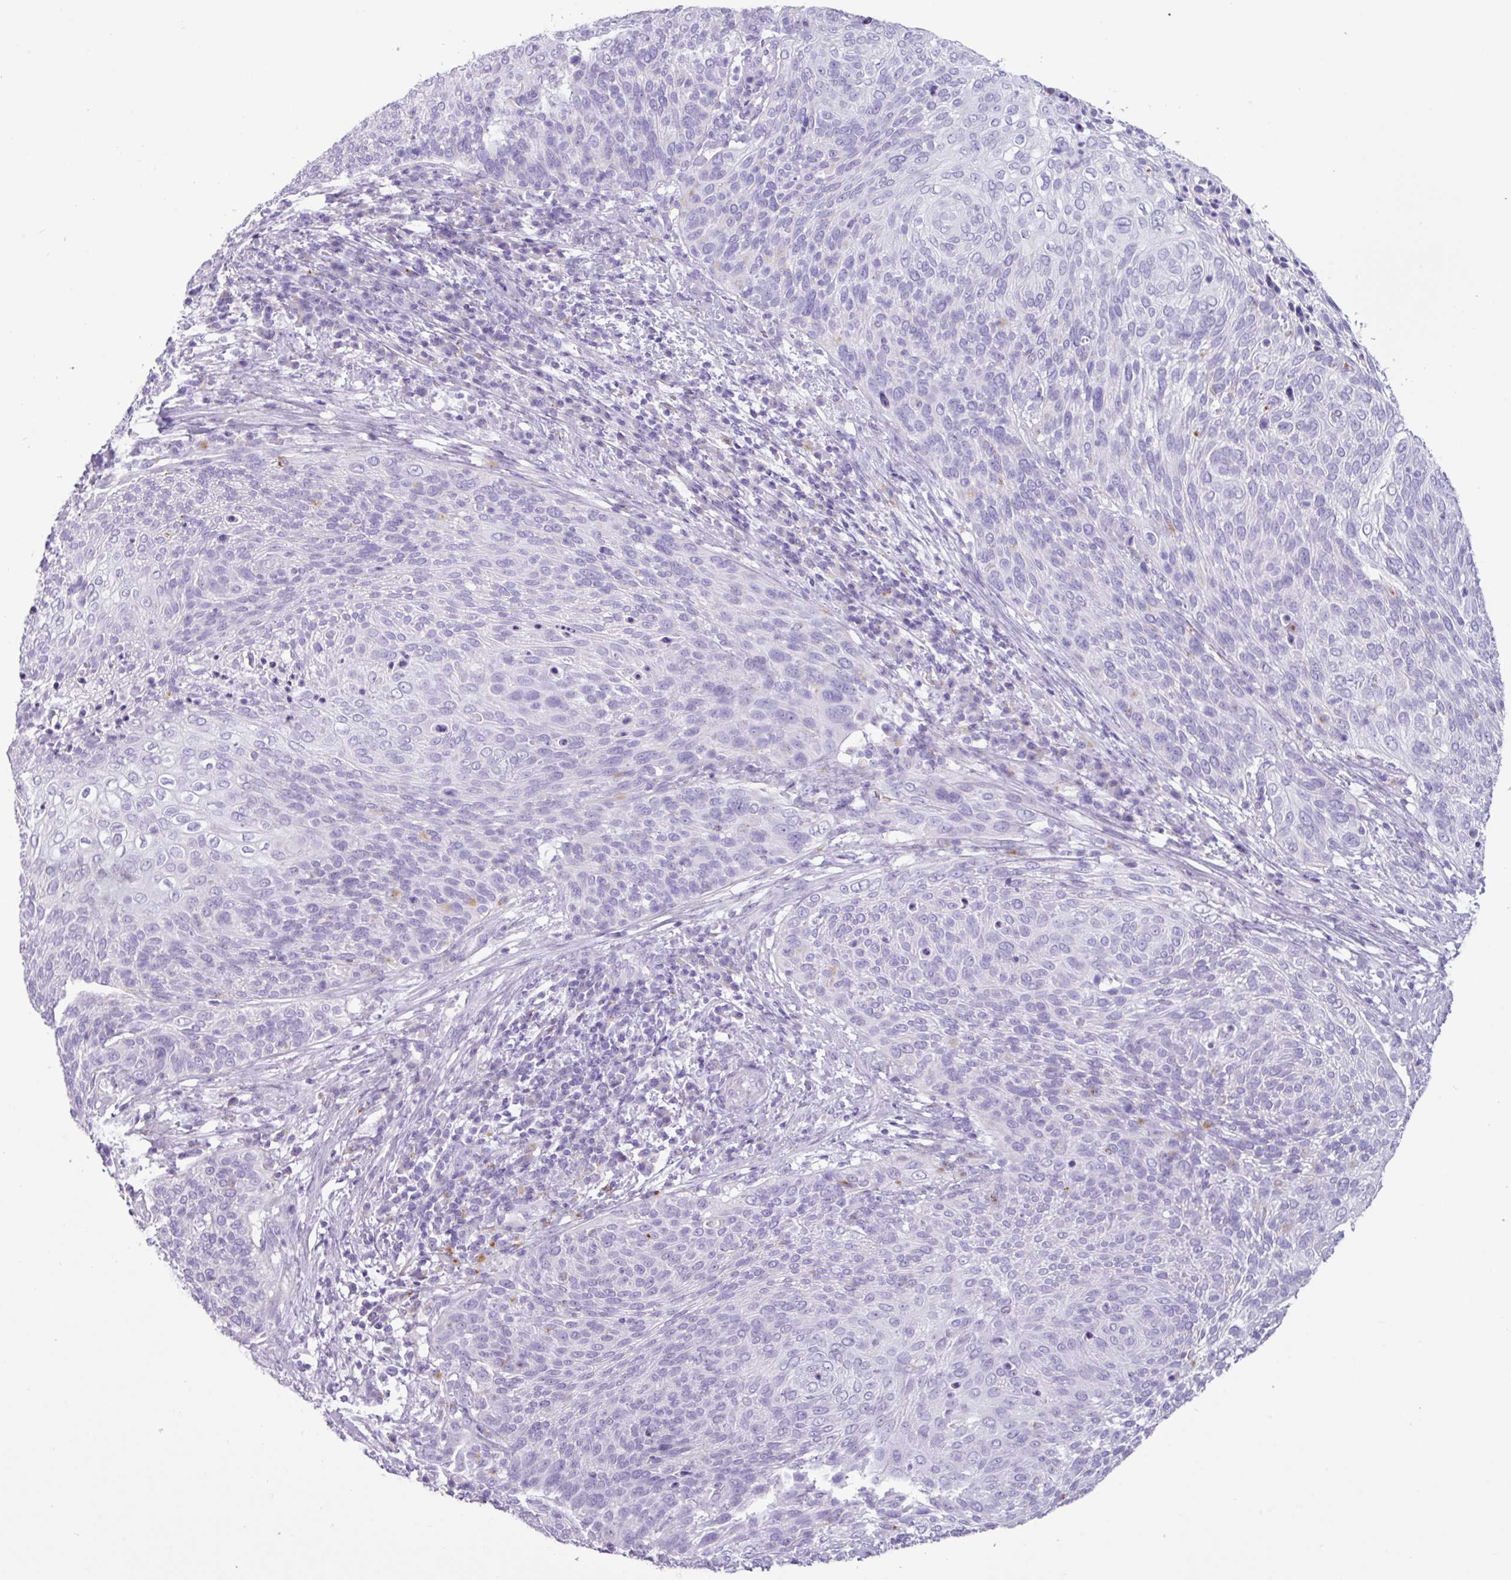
{"staining": {"intensity": "negative", "quantity": "none", "location": "none"}, "tissue": "cervical cancer", "cell_type": "Tumor cells", "image_type": "cancer", "snomed": [{"axis": "morphology", "description": "Squamous cell carcinoma, NOS"}, {"axis": "topography", "description": "Cervix"}], "caption": "High magnification brightfield microscopy of squamous cell carcinoma (cervical) stained with DAB (brown) and counterstained with hematoxylin (blue): tumor cells show no significant expression.", "gene": "NCCRP1", "patient": {"sex": "female", "age": 31}}